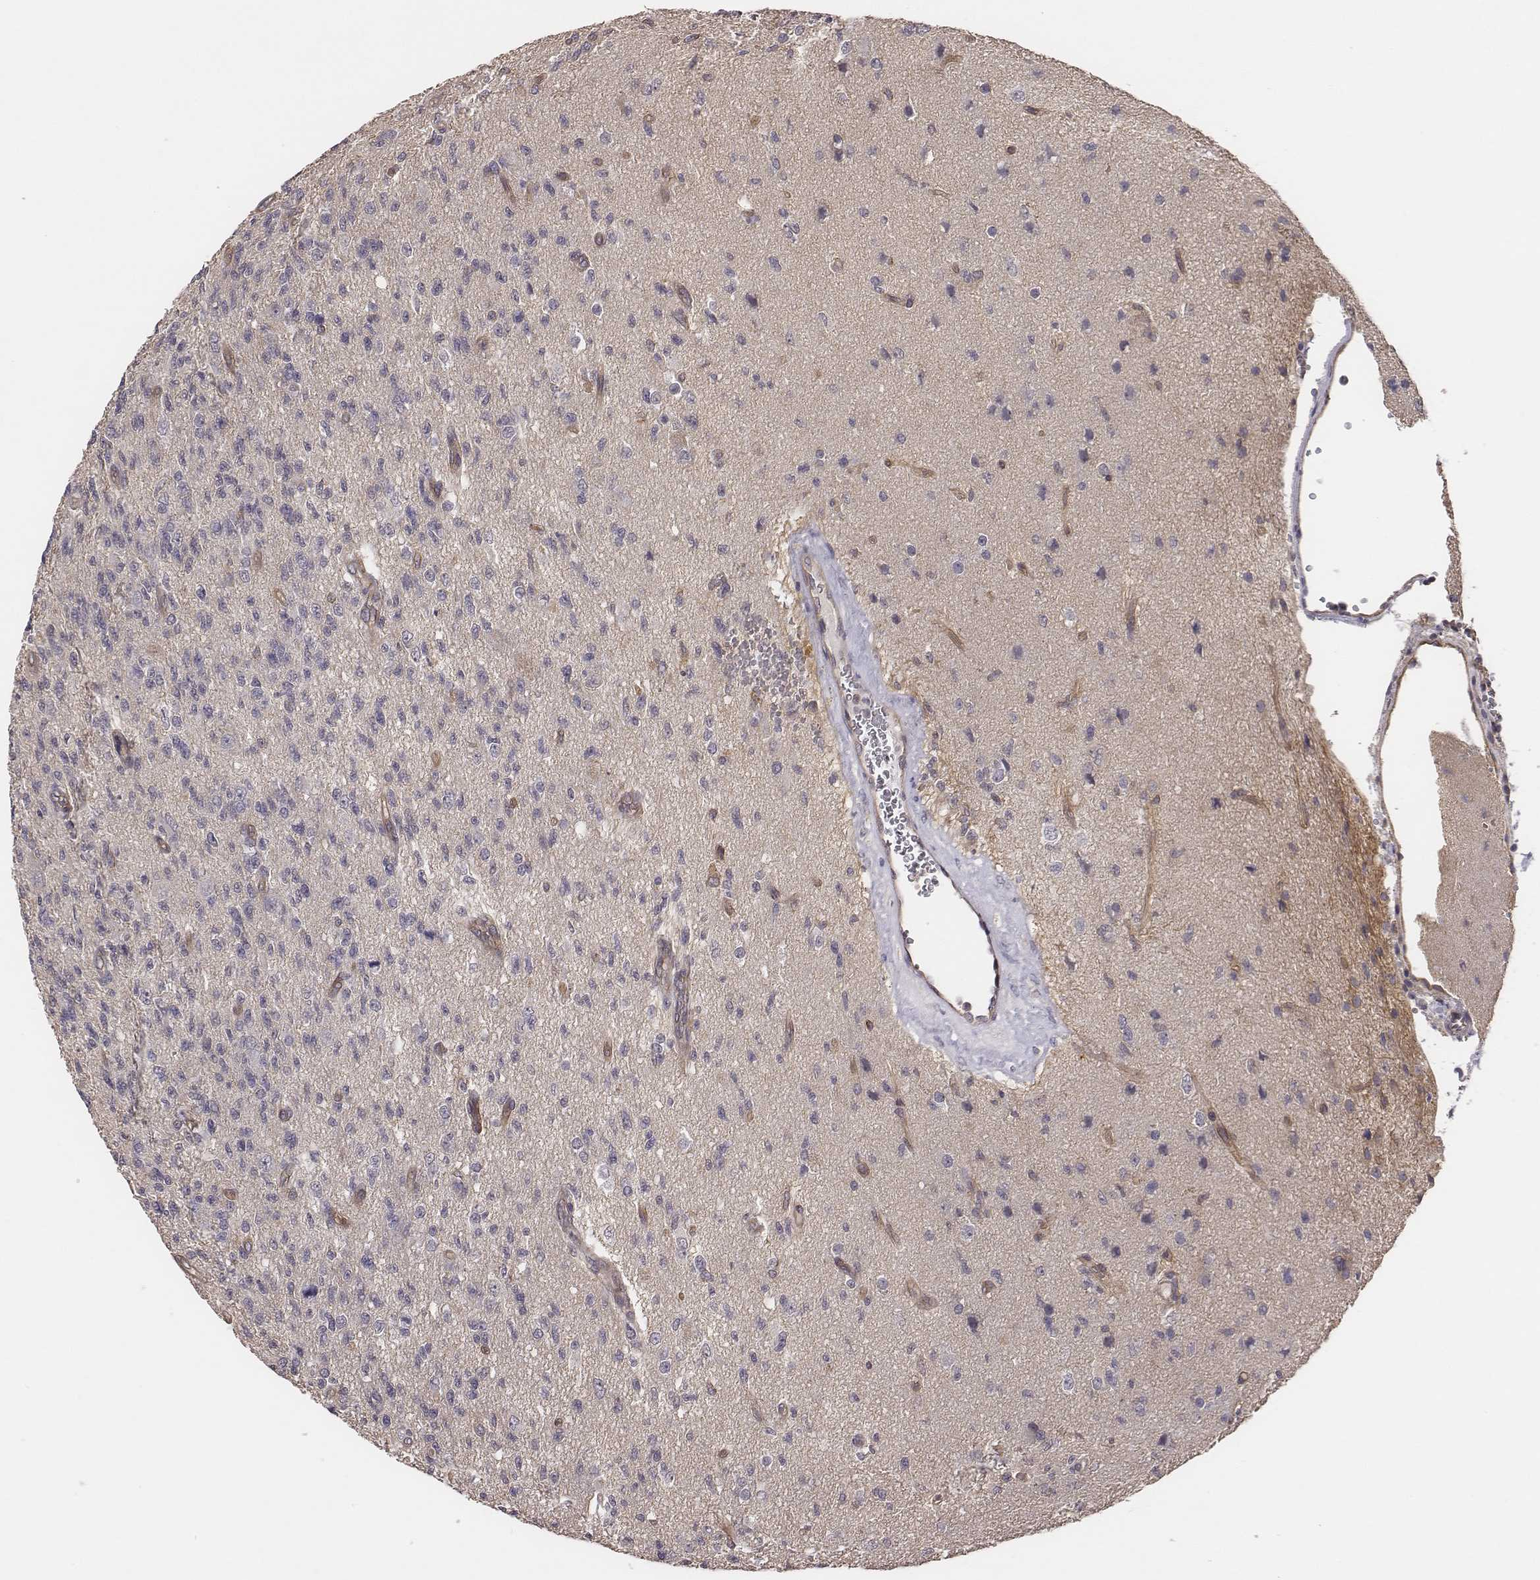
{"staining": {"intensity": "negative", "quantity": "none", "location": "none"}, "tissue": "glioma", "cell_type": "Tumor cells", "image_type": "cancer", "snomed": [{"axis": "morphology", "description": "Glioma, malignant, High grade"}, {"axis": "topography", "description": "Brain"}], "caption": "An immunohistochemistry (IHC) photomicrograph of high-grade glioma (malignant) is shown. There is no staining in tumor cells of high-grade glioma (malignant).", "gene": "SCARF1", "patient": {"sex": "male", "age": 56}}